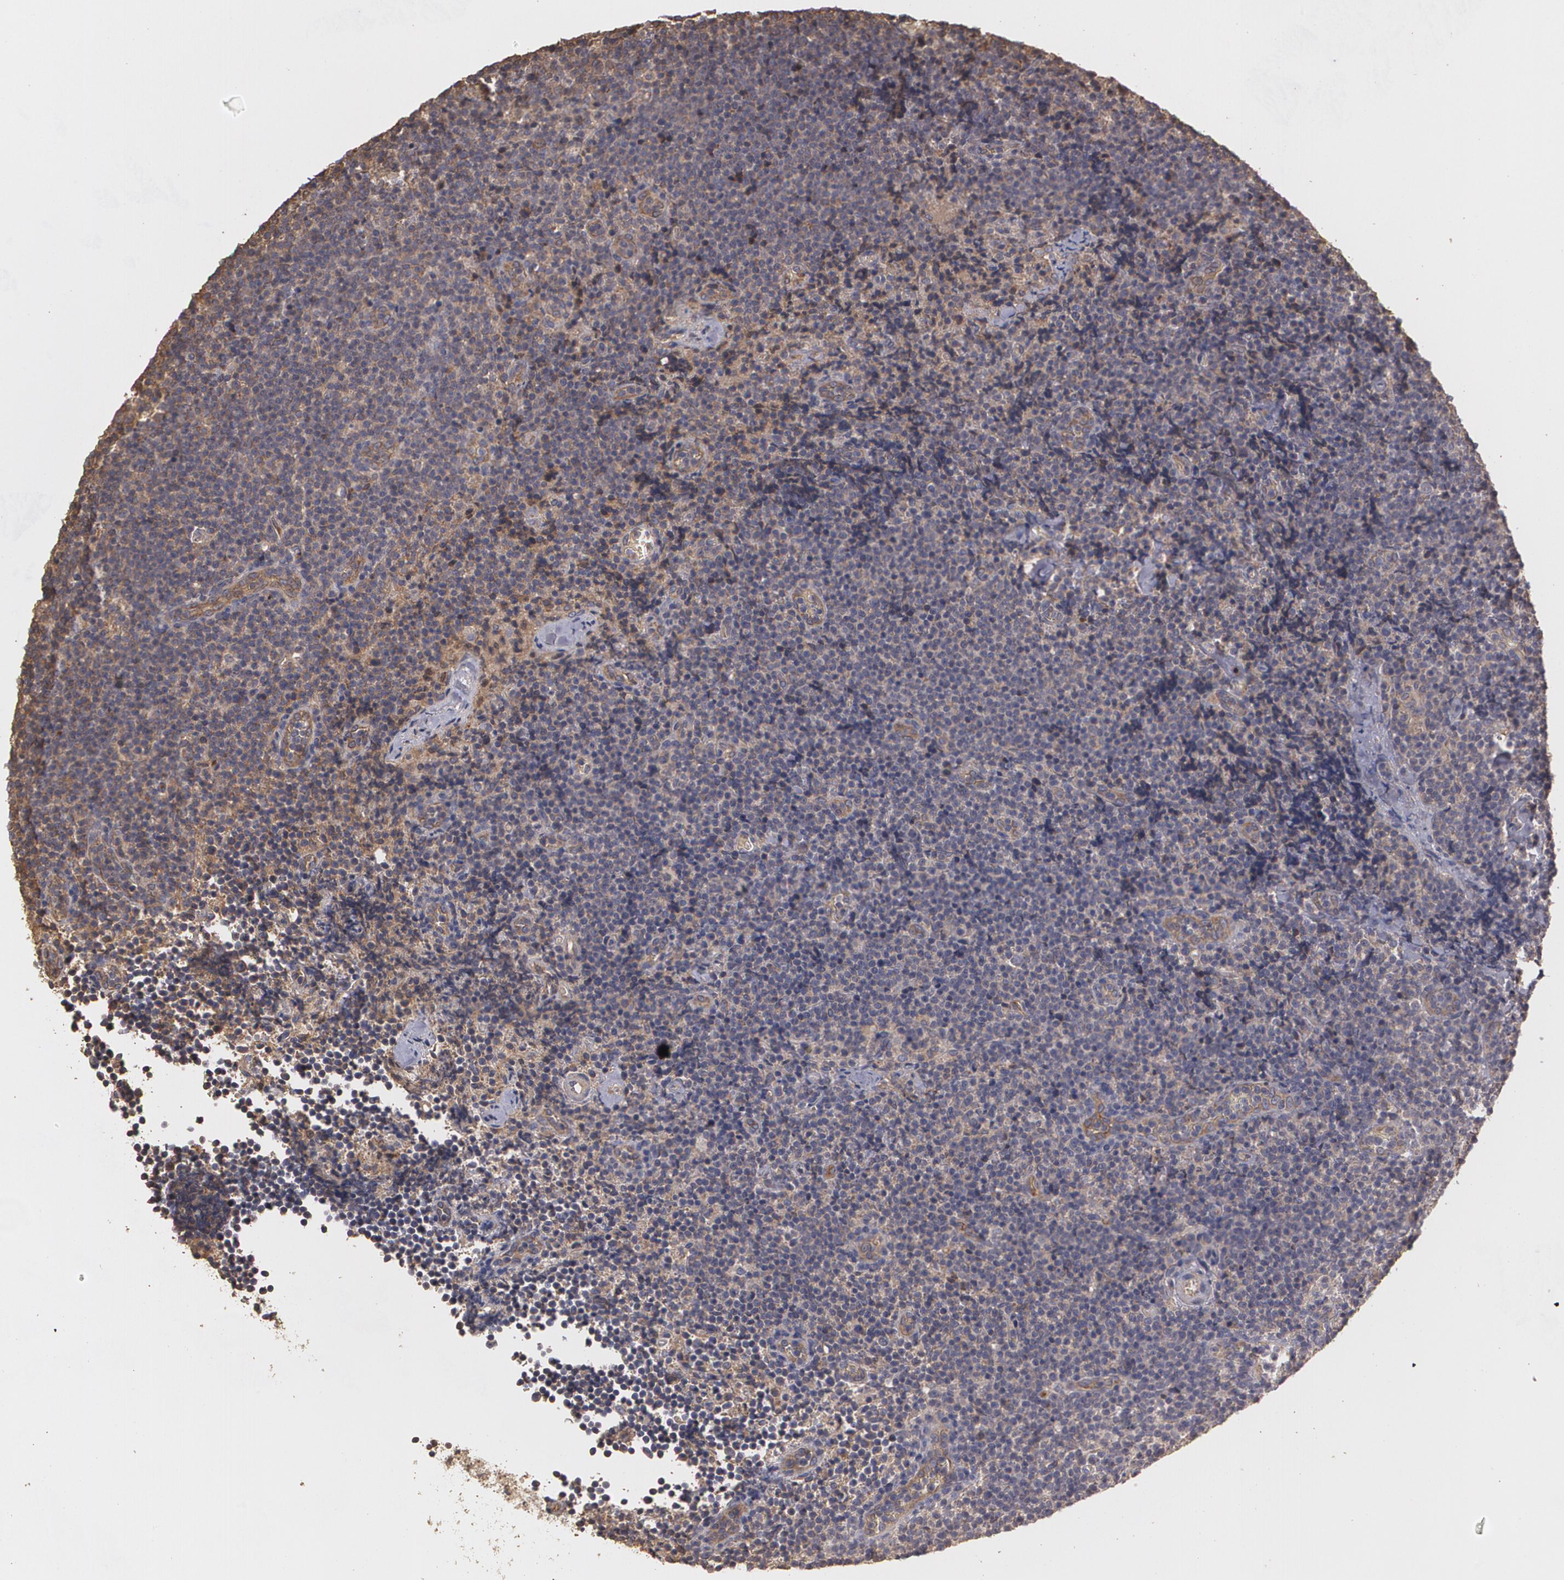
{"staining": {"intensity": "weak", "quantity": "25%-75%", "location": "cytoplasmic/membranous"}, "tissue": "lymphoma", "cell_type": "Tumor cells", "image_type": "cancer", "snomed": [{"axis": "morphology", "description": "Malignant lymphoma, non-Hodgkin's type, High grade"}, {"axis": "topography", "description": "Lymph node"}], "caption": "Tumor cells show low levels of weak cytoplasmic/membranous positivity in about 25%-75% of cells in human malignant lymphoma, non-Hodgkin's type (high-grade). (Stains: DAB (3,3'-diaminobenzidine) in brown, nuclei in blue, Microscopy: brightfield microscopy at high magnification).", "gene": "PON1", "patient": {"sex": "female", "age": 58}}